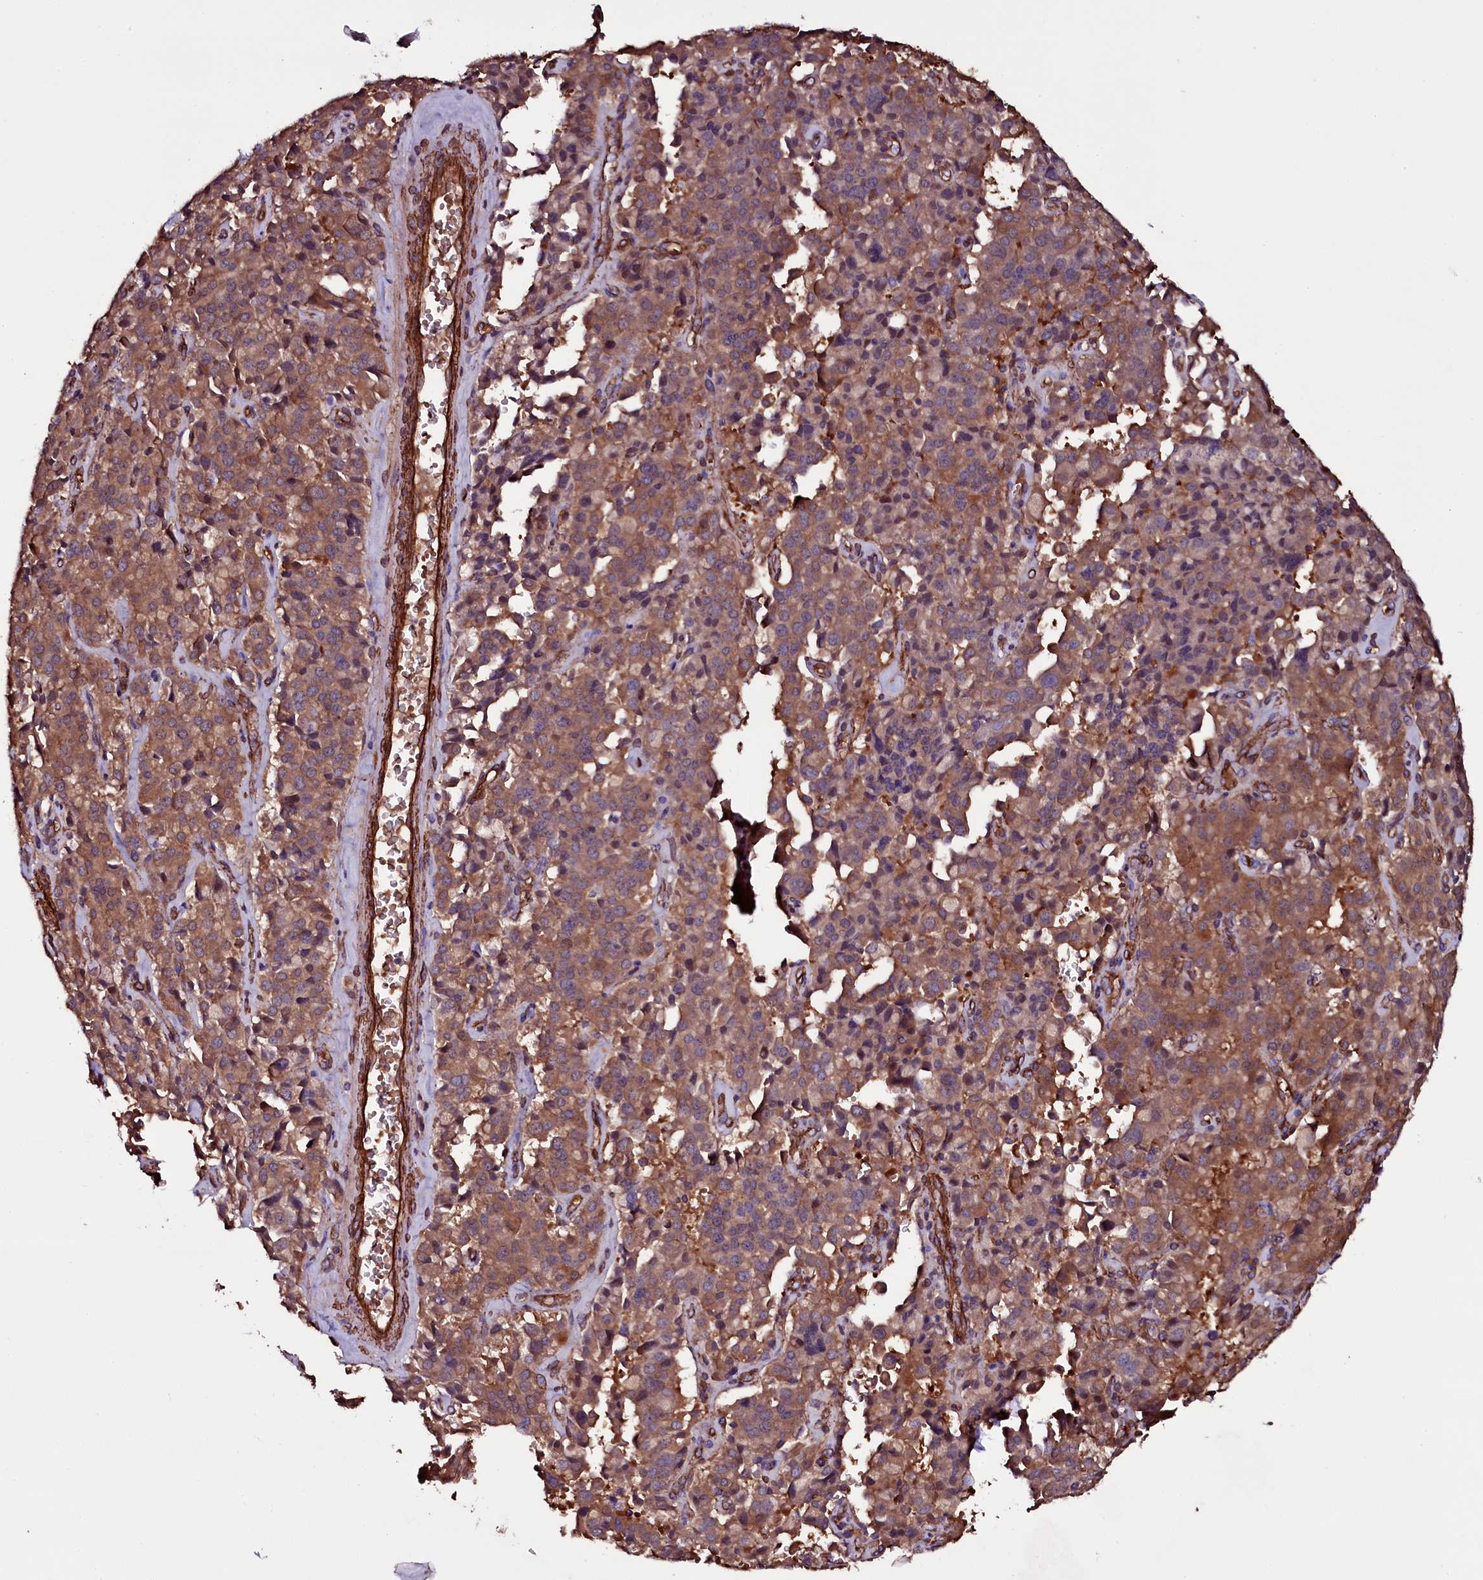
{"staining": {"intensity": "moderate", "quantity": ">75%", "location": "cytoplasmic/membranous"}, "tissue": "pancreatic cancer", "cell_type": "Tumor cells", "image_type": "cancer", "snomed": [{"axis": "morphology", "description": "Adenocarcinoma, NOS"}, {"axis": "topography", "description": "Pancreas"}], "caption": "Immunohistochemical staining of pancreatic adenocarcinoma demonstrates medium levels of moderate cytoplasmic/membranous expression in about >75% of tumor cells.", "gene": "MEX3C", "patient": {"sex": "male", "age": 65}}